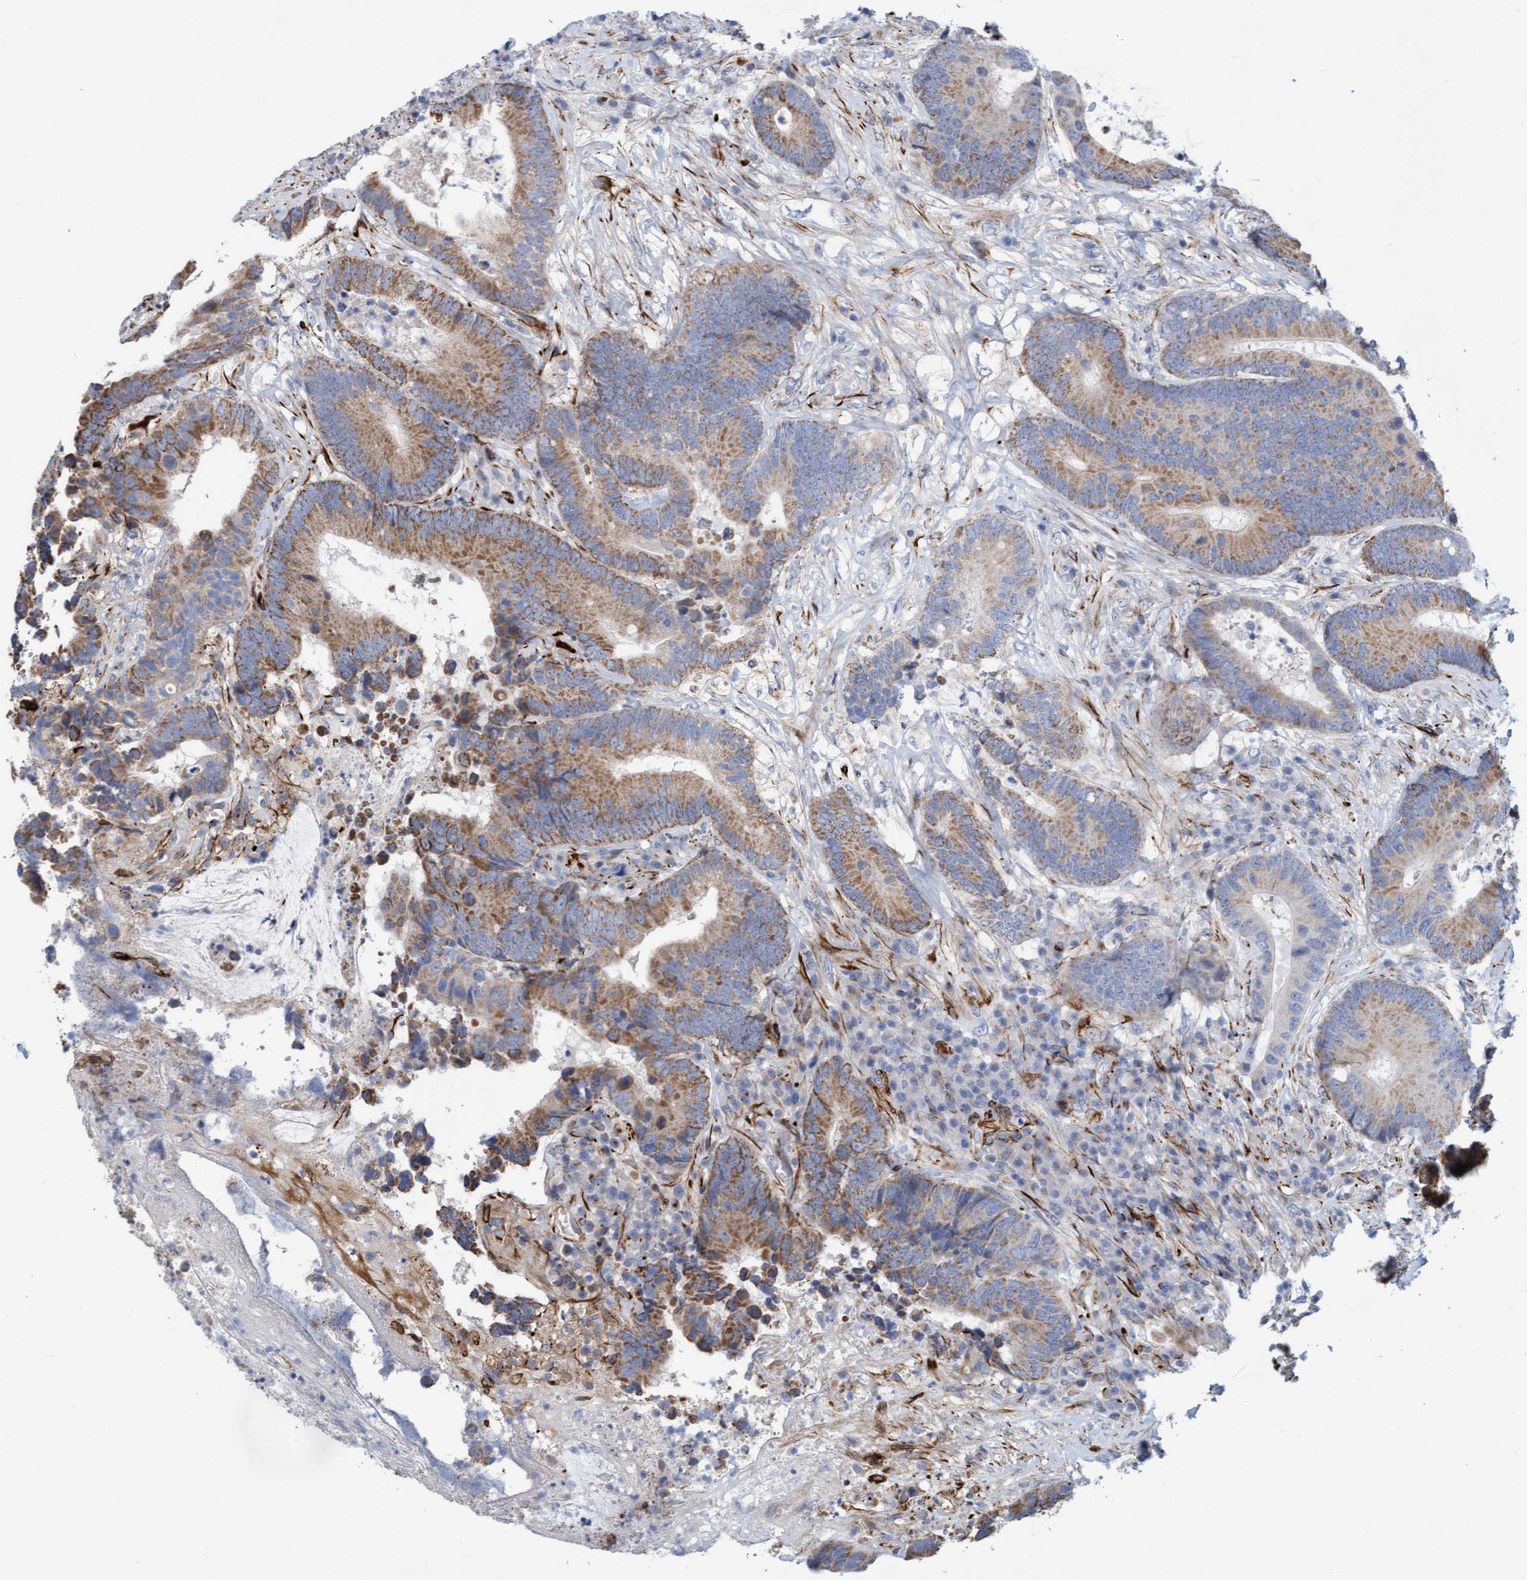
{"staining": {"intensity": "moderate", "quantity": ">75%", "location": "cytoplasmic/membranous"}, "tissue": "colorectal cancer", "cell_type": "Tumor cells", "image_type": "cancer", "snomed": [{"axis": "morphology", "description": "Adenocarcinoma, NOS"}, {"axis": "topography", "description": "Rectum"}], "caption": "Brown immunohistochemical staining in human colorectal cancer (adenocarcinoma) reveals moderate cytoplasmic/membranous staining in about >75% of tumor cells.", "gene": "POLG2", "patient": {"sex": "female", "age": 89}}